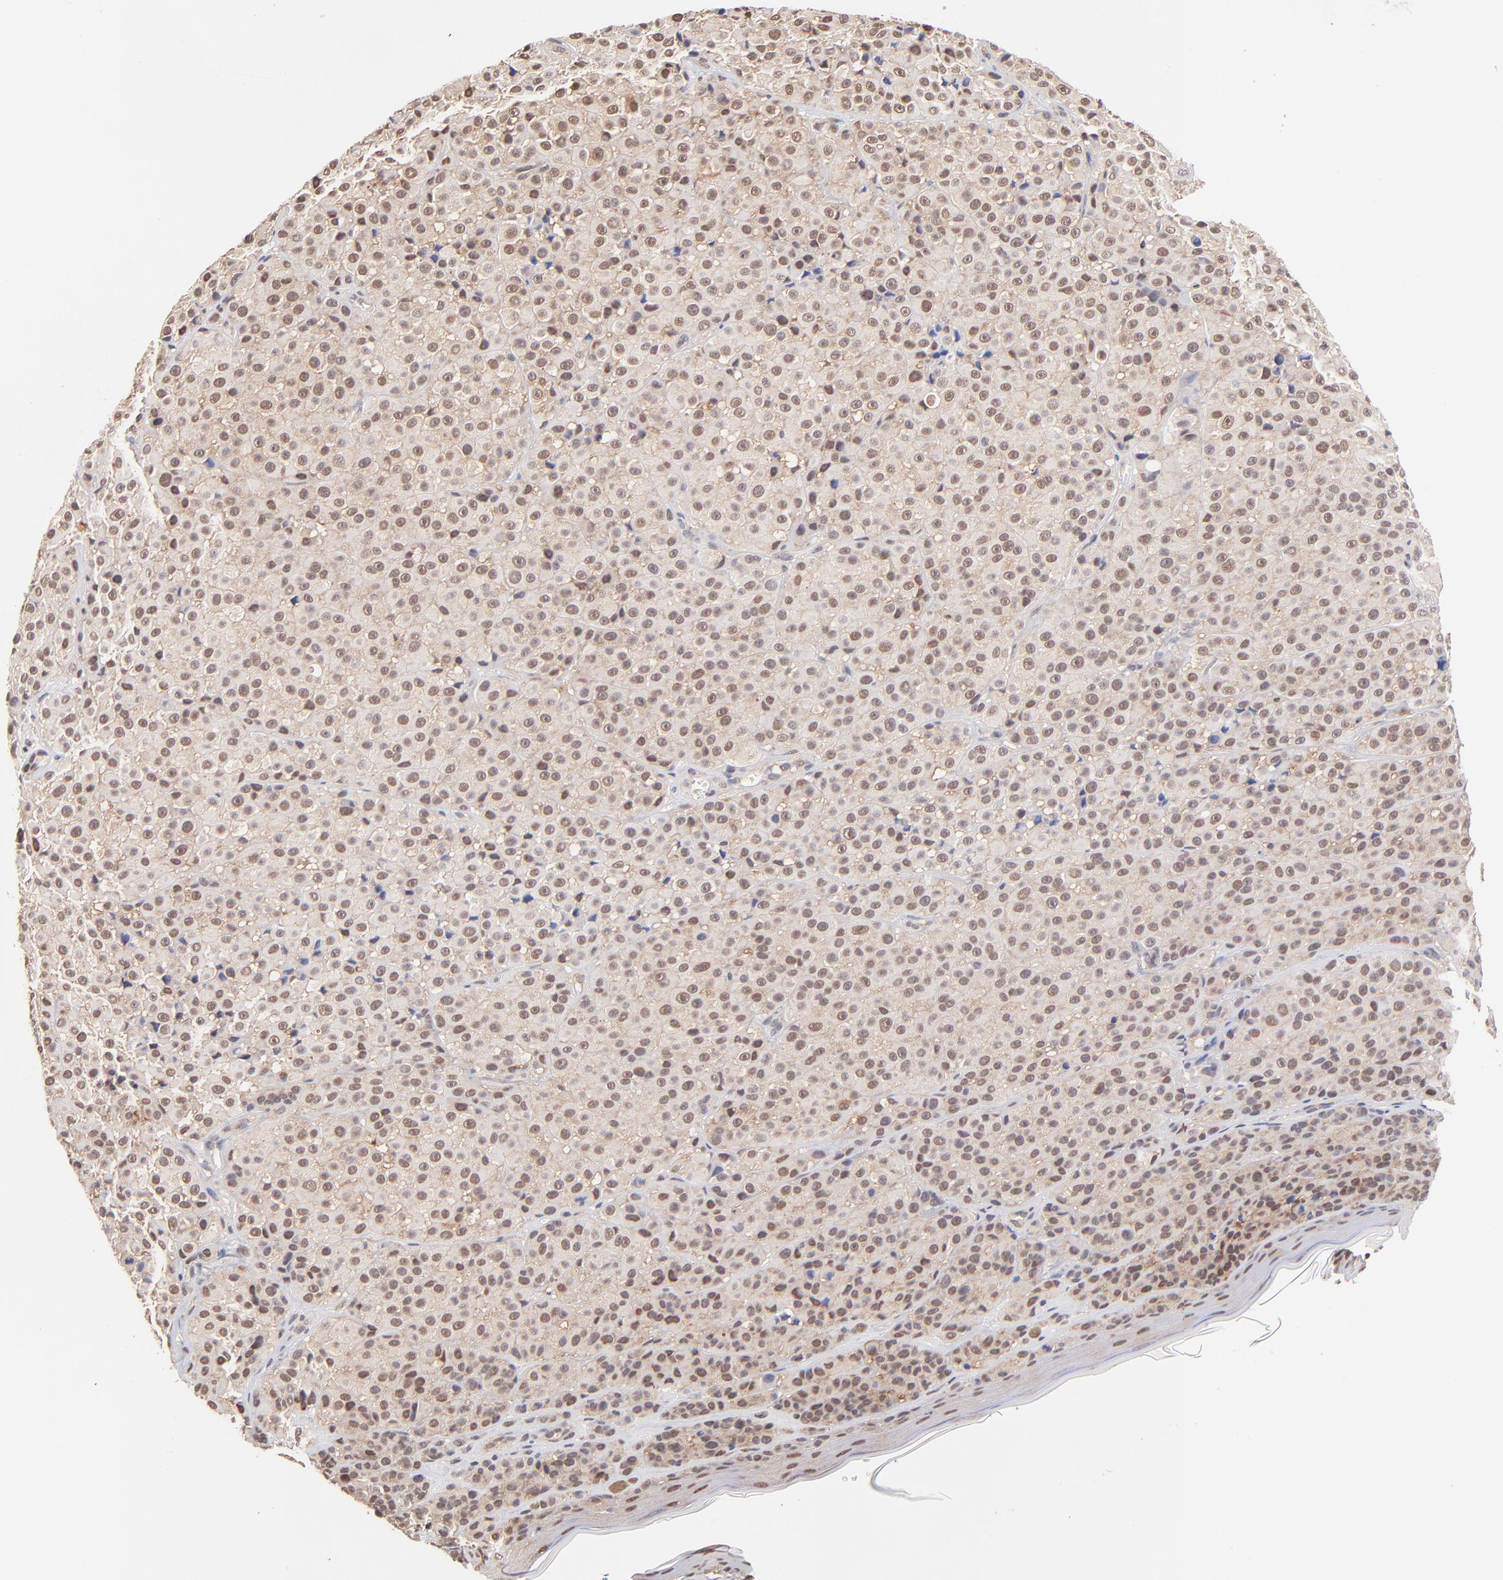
{"staining": {"intensity": "weak", "quantity": ">75%", "location": "nuclear"}, "tissue": "melanoma", "cell_type": "Tumor cells", "image_type": "cancer", "snomed": [{"axis": "morphology", "description": "Malignant melanoma, NOS"}, {"axis": "topography", "description": "Skin"}], "caption": "Weak nuclear expression is appreciated in approximately >75% of tumor cells in malignant melanoma. (DAB IHC, brown staining for protein, blue staining for nuclei).", "gene": "PSMC4", "patient": {"sex": "female", "age": 75}}